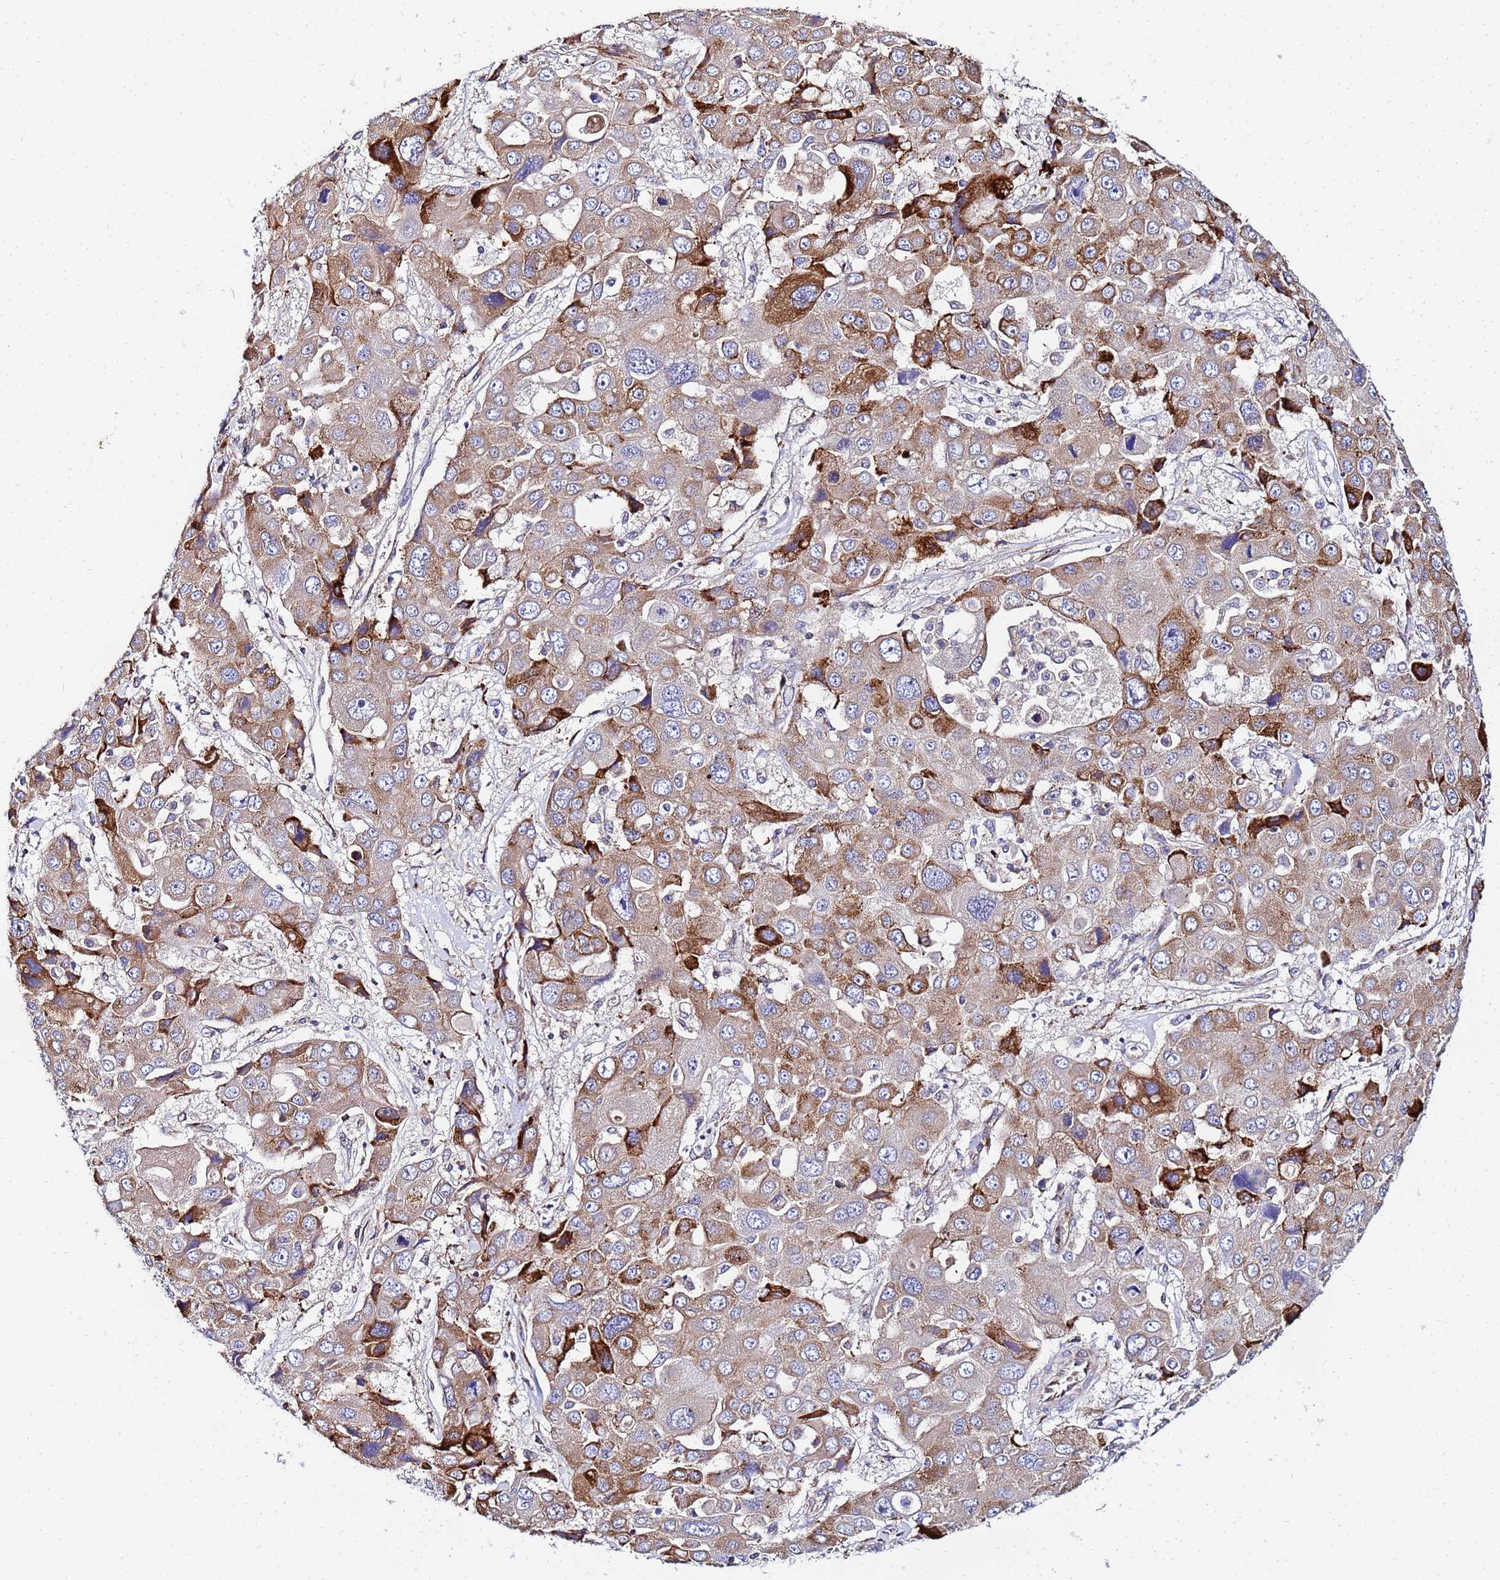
{"staining": {"intensity": "moderate", "quantity": "25%-75%", "location": "cytoplasmic/membranous"}, "tissue": "liver cancer", "cell_type": "Tumor cells", "image_type": "cancer", "snomed": [{"axis": "morphology", "description": "Cholangiocarcinoma"}, {"axis": "topography", "description": "Liver"}], "caption": "Brown immunohistochemical staining in liver cancer (cholangiocarcinoma) exhibits moderate cytoplasmic/membranous expression in approximately 25%-75% of tumor cells.", "gene": "POM121", "patient": {"sex": "male", "age": 67}}